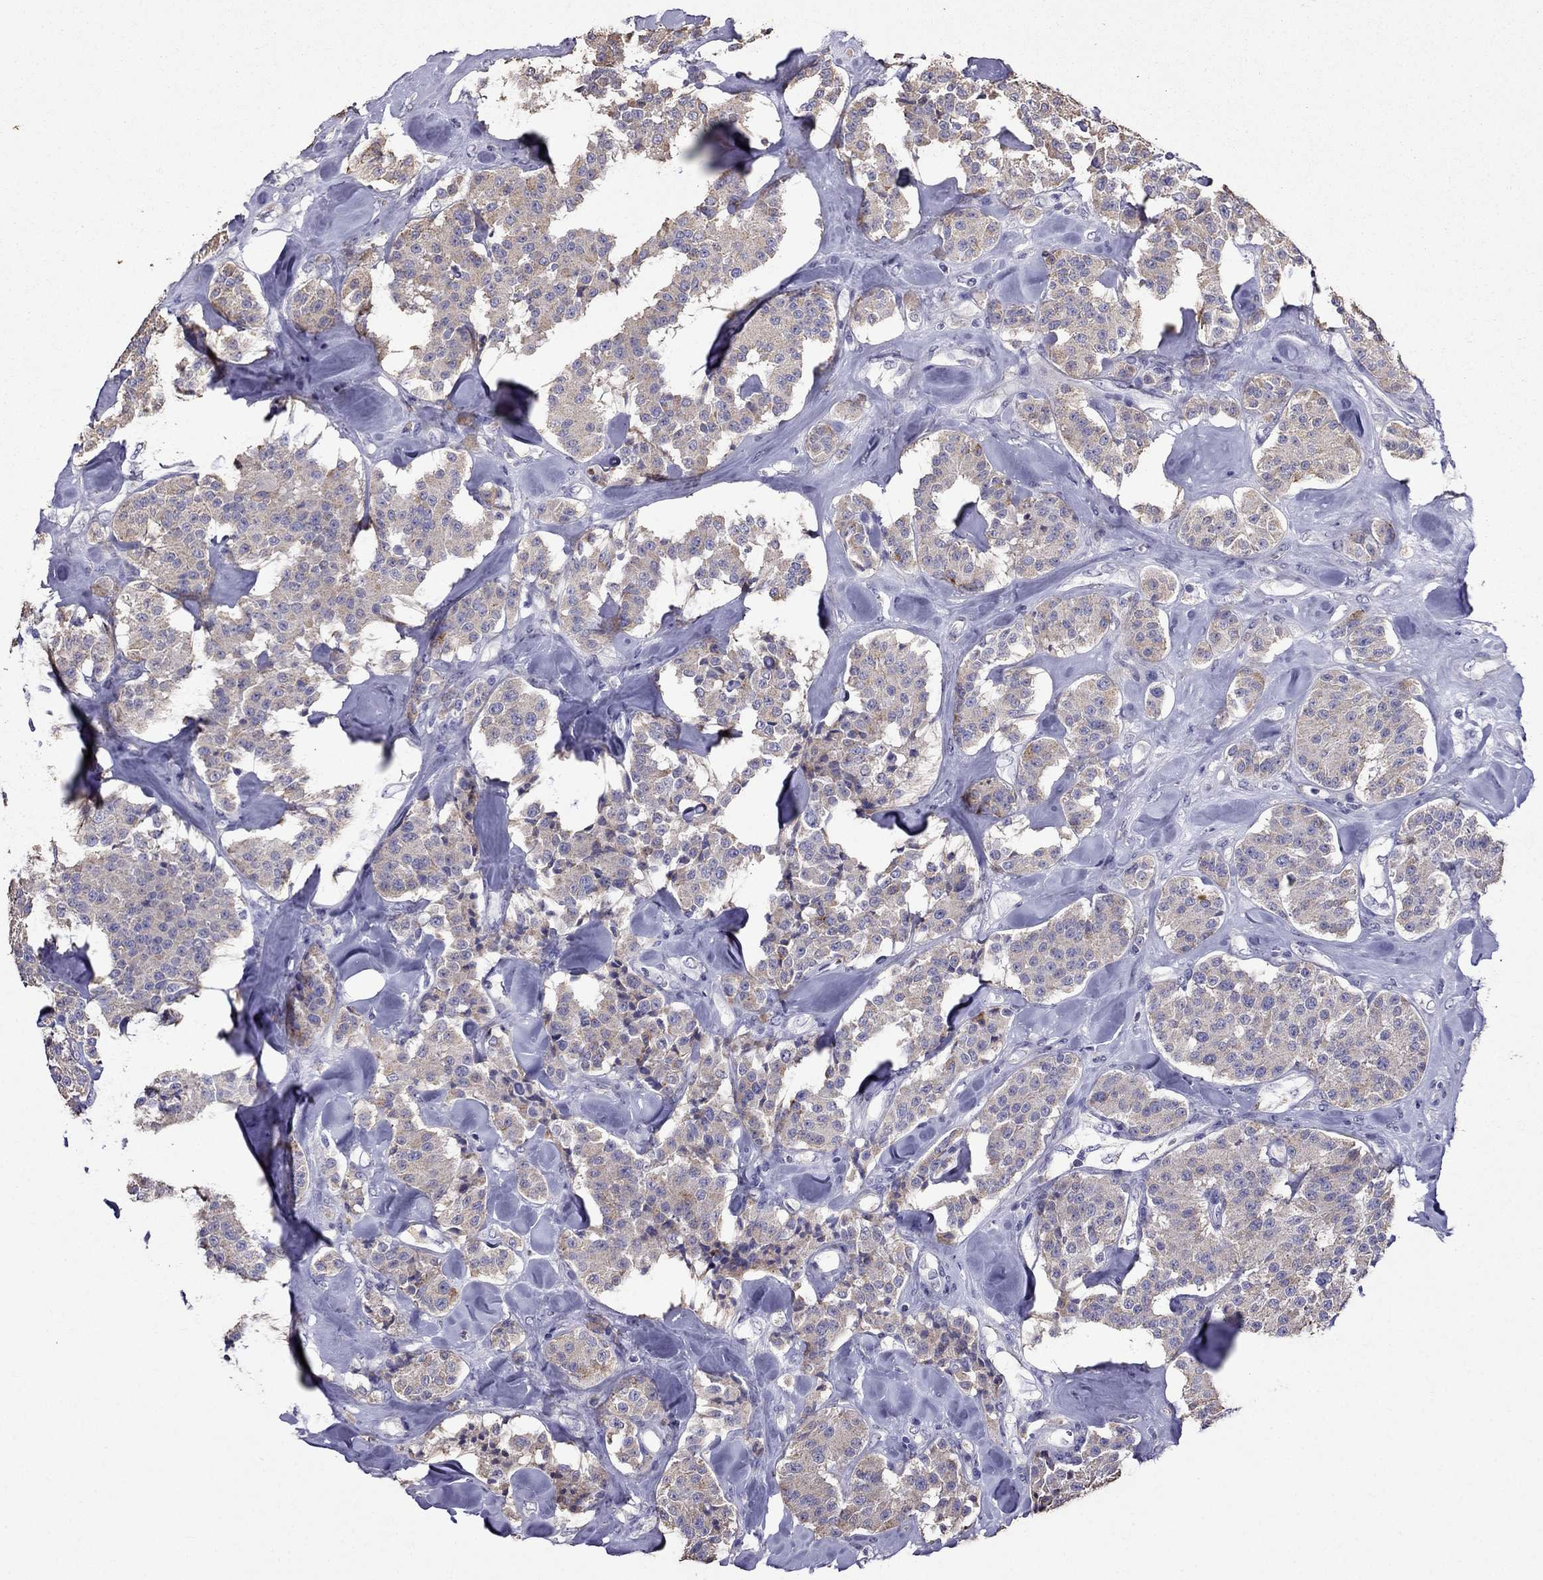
{"staining": {"intensity": "weak", "quantity": "<25%", "location": "cytoplasmic/membranous"}, "tissue": "carcinoid", "cell_type": "Tumor cells", "image_type": "cancer", "snomed": [{"axis": "morphology", "description": "Carcinoid, malignant, NOS"}, {"axis": "topography", "description": "Pancreas"}], "caption": "An immunohistochemistry image of carcinoid is shown. There is no staining in tumor cells of carcinoid.", "gene": "AK5", "patient": {"sex": "male", "age": 41}}